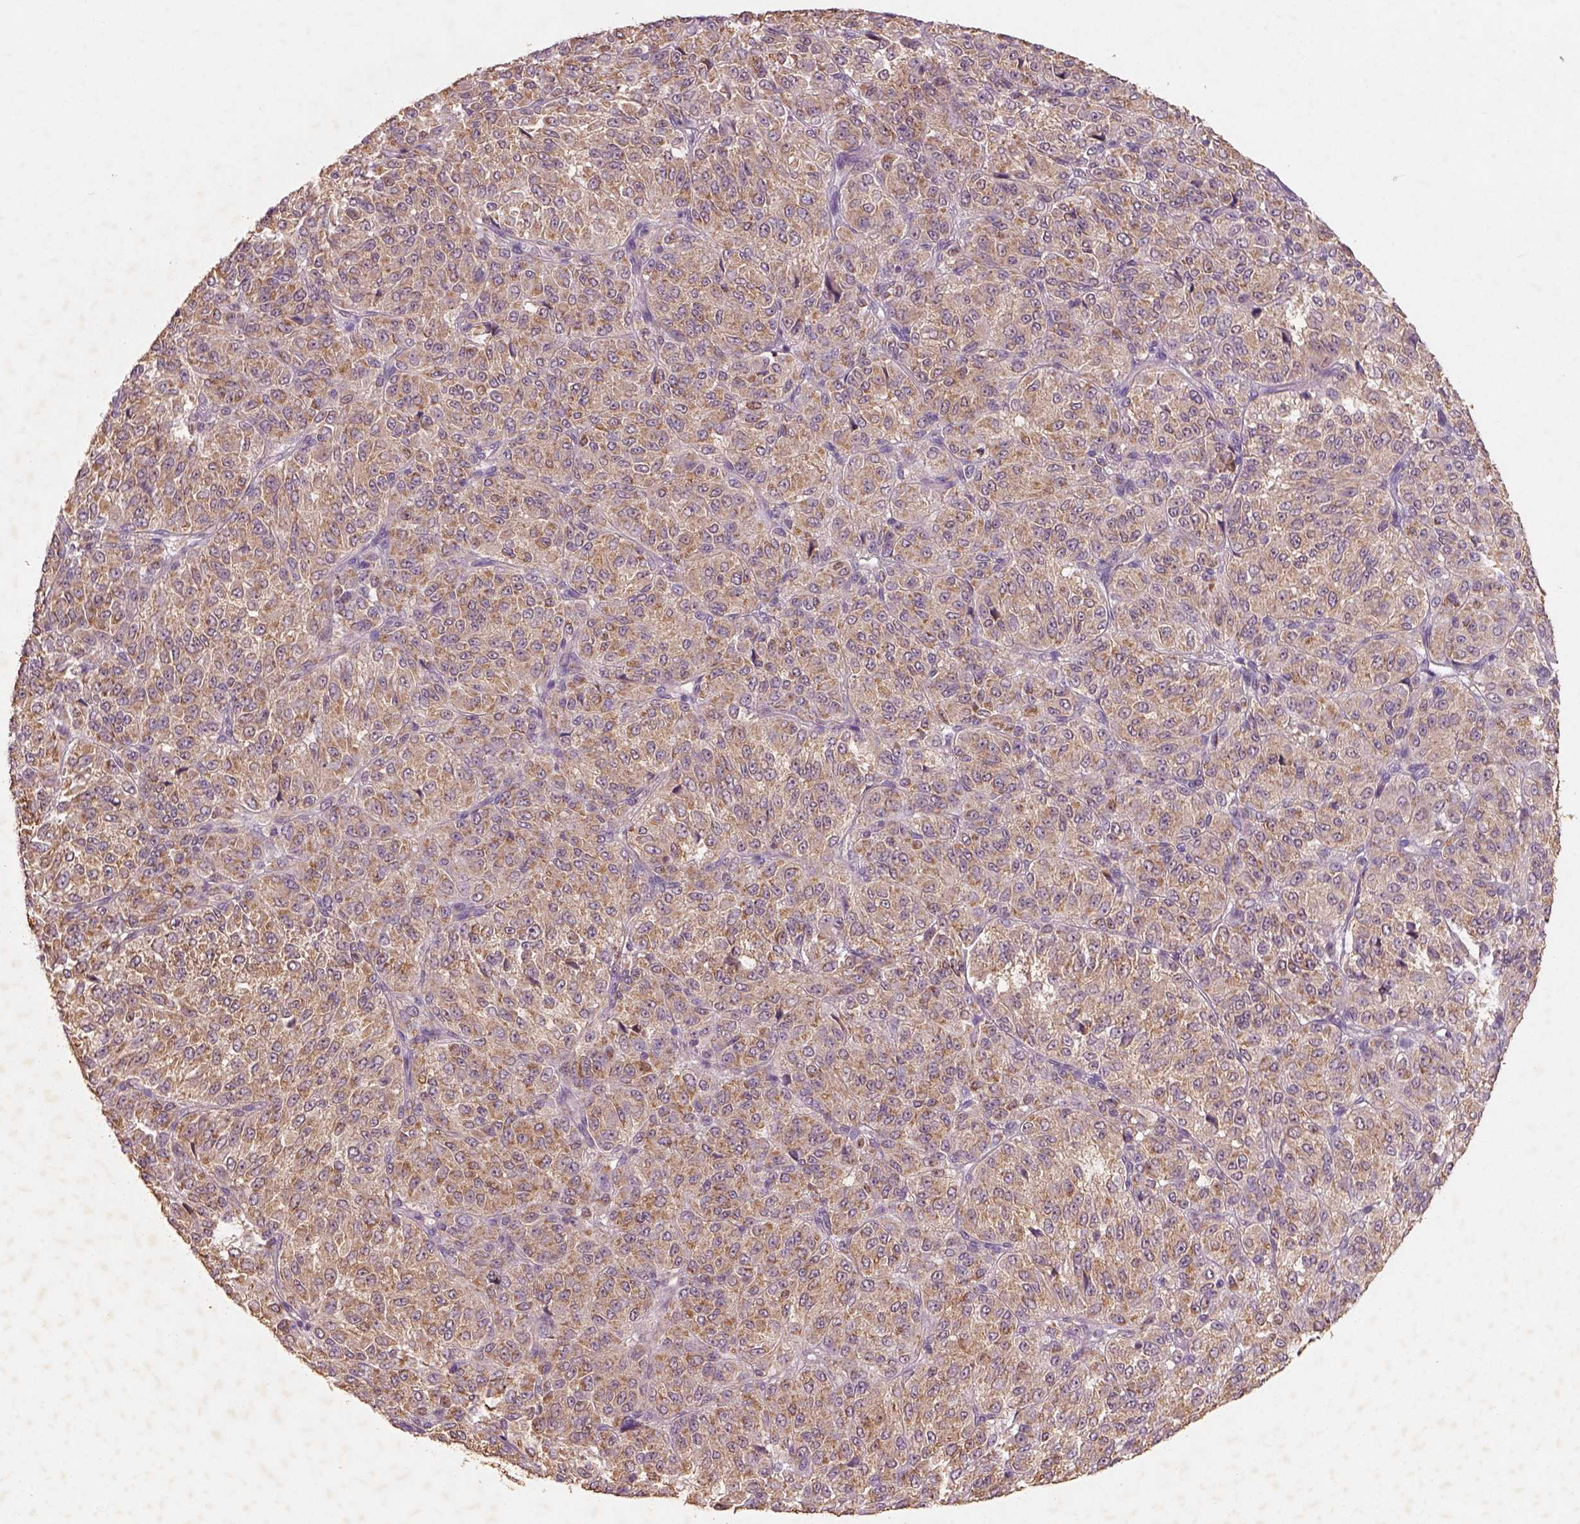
{"staining": {"intensity": "moderate", "quantity": ">75%", "location": "cytoplasmic/membranous"}, "tissue": "melanoma", "cell_type": "Tumor cells", "image_type": "cancer", "snomed": [{"axis": "morphology", "description": "Malignant melanoma, Metastatic site"}, {"axis": "topography", "description": "Brain"}], "caption": "Brown immunohistochemical staining in human malignant melanoma (metastatic site) reveals moderate cytoplasmic/membranous positivity in about >75% of tumor cells.", "gene": "AP2B1", "patient": {"sex": "female", "age": 56}}